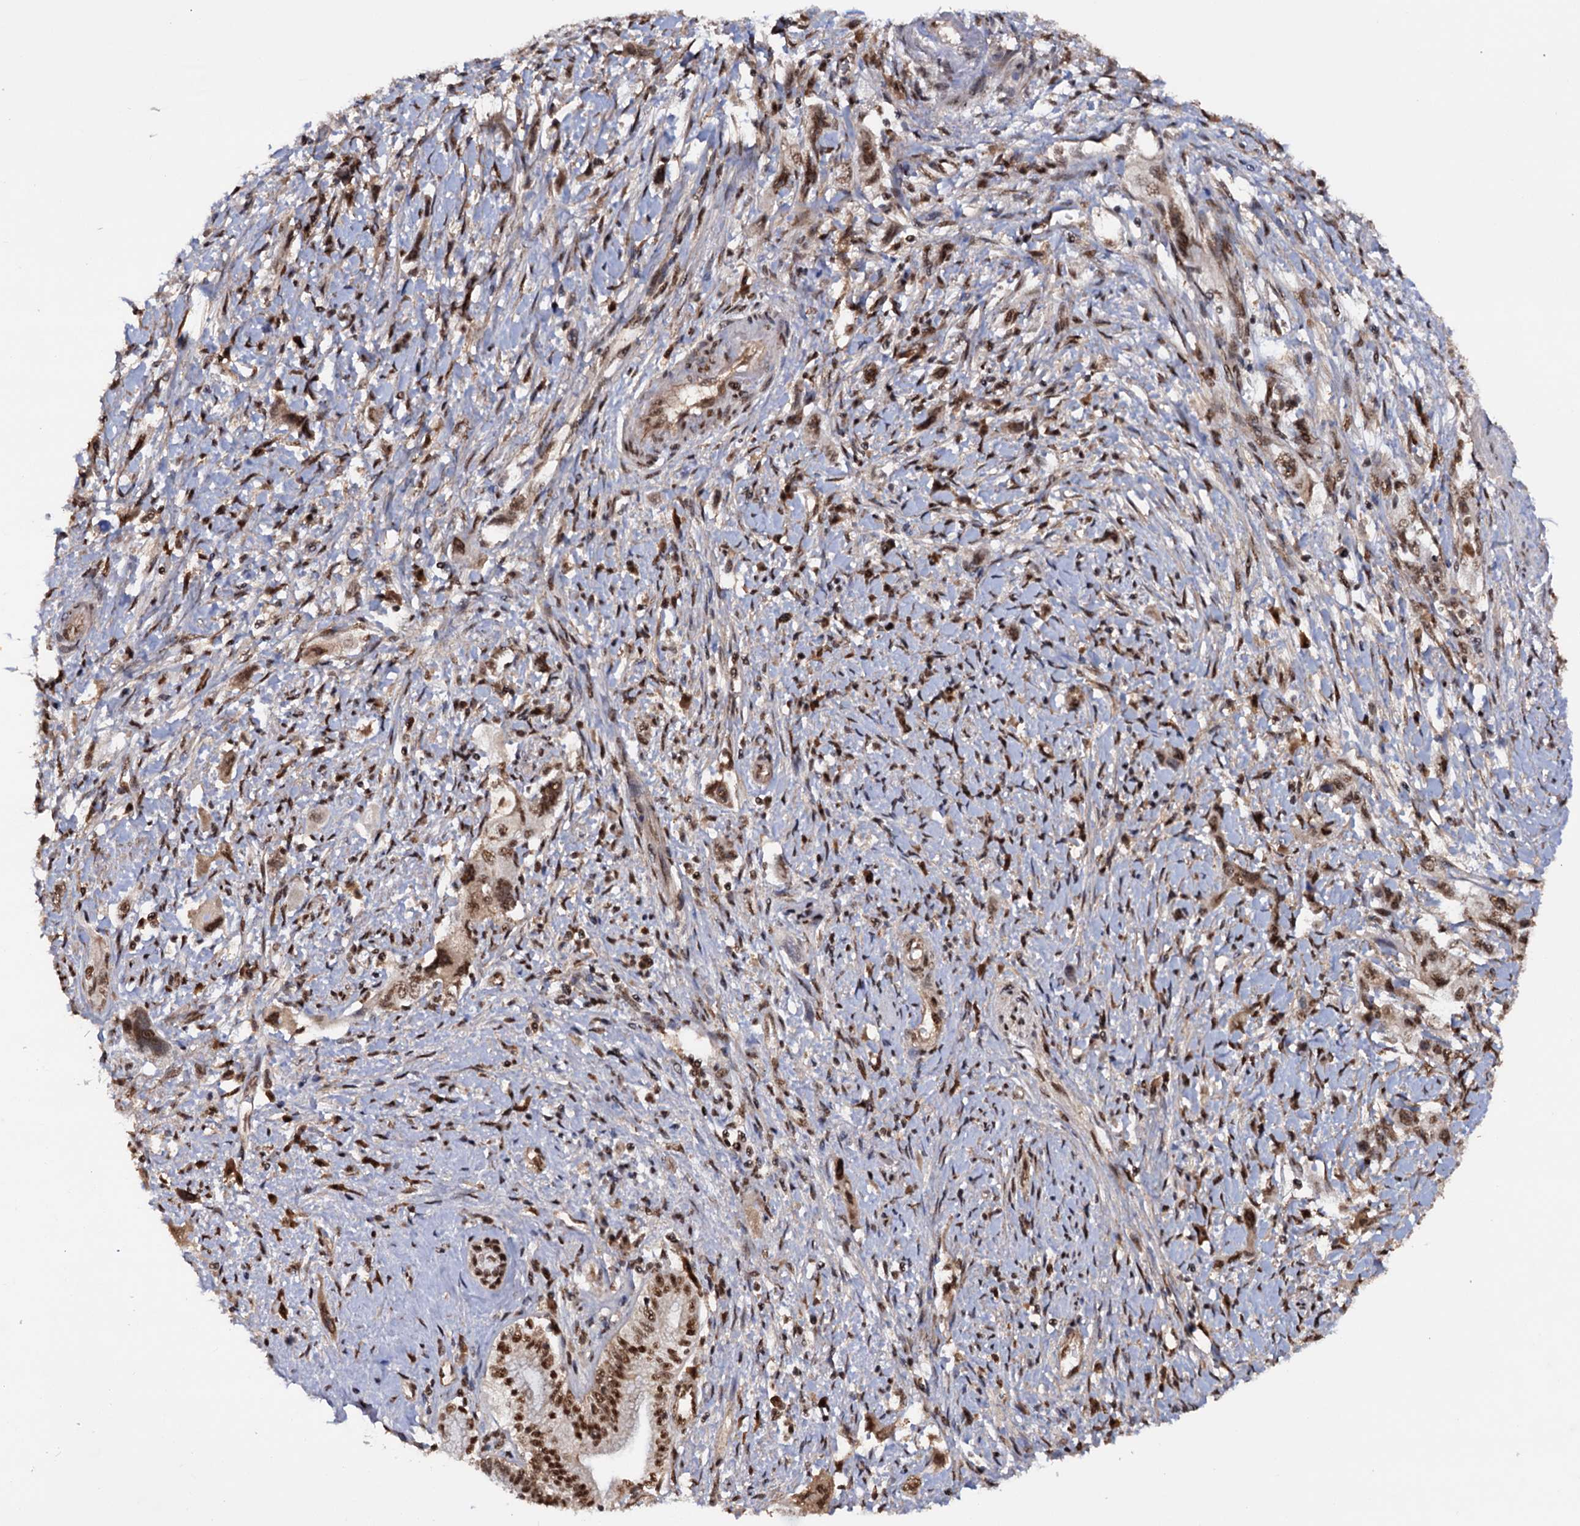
{"staining": {"intensity": "moderate", "quantity": ">75%", "location": "nuclear"}, "tissue": "pancreatic cancer", "cell_type": "Tumor cells", "image_type": "cancer", "snomed": [{"axis": "morphology", "description": "Adenocarcinoma, NOS"}, {"axis": "topography", "description": "Pancreas"}], "caption": "Moderate nuclear positivity for a protein is appreciated in approximately >75% of tumor cells of adenocarcinoma (pancreatic) using immunohistochemistry.", "gene": "TBC1D12", "patient": {"sex": "female", "age": 73}}